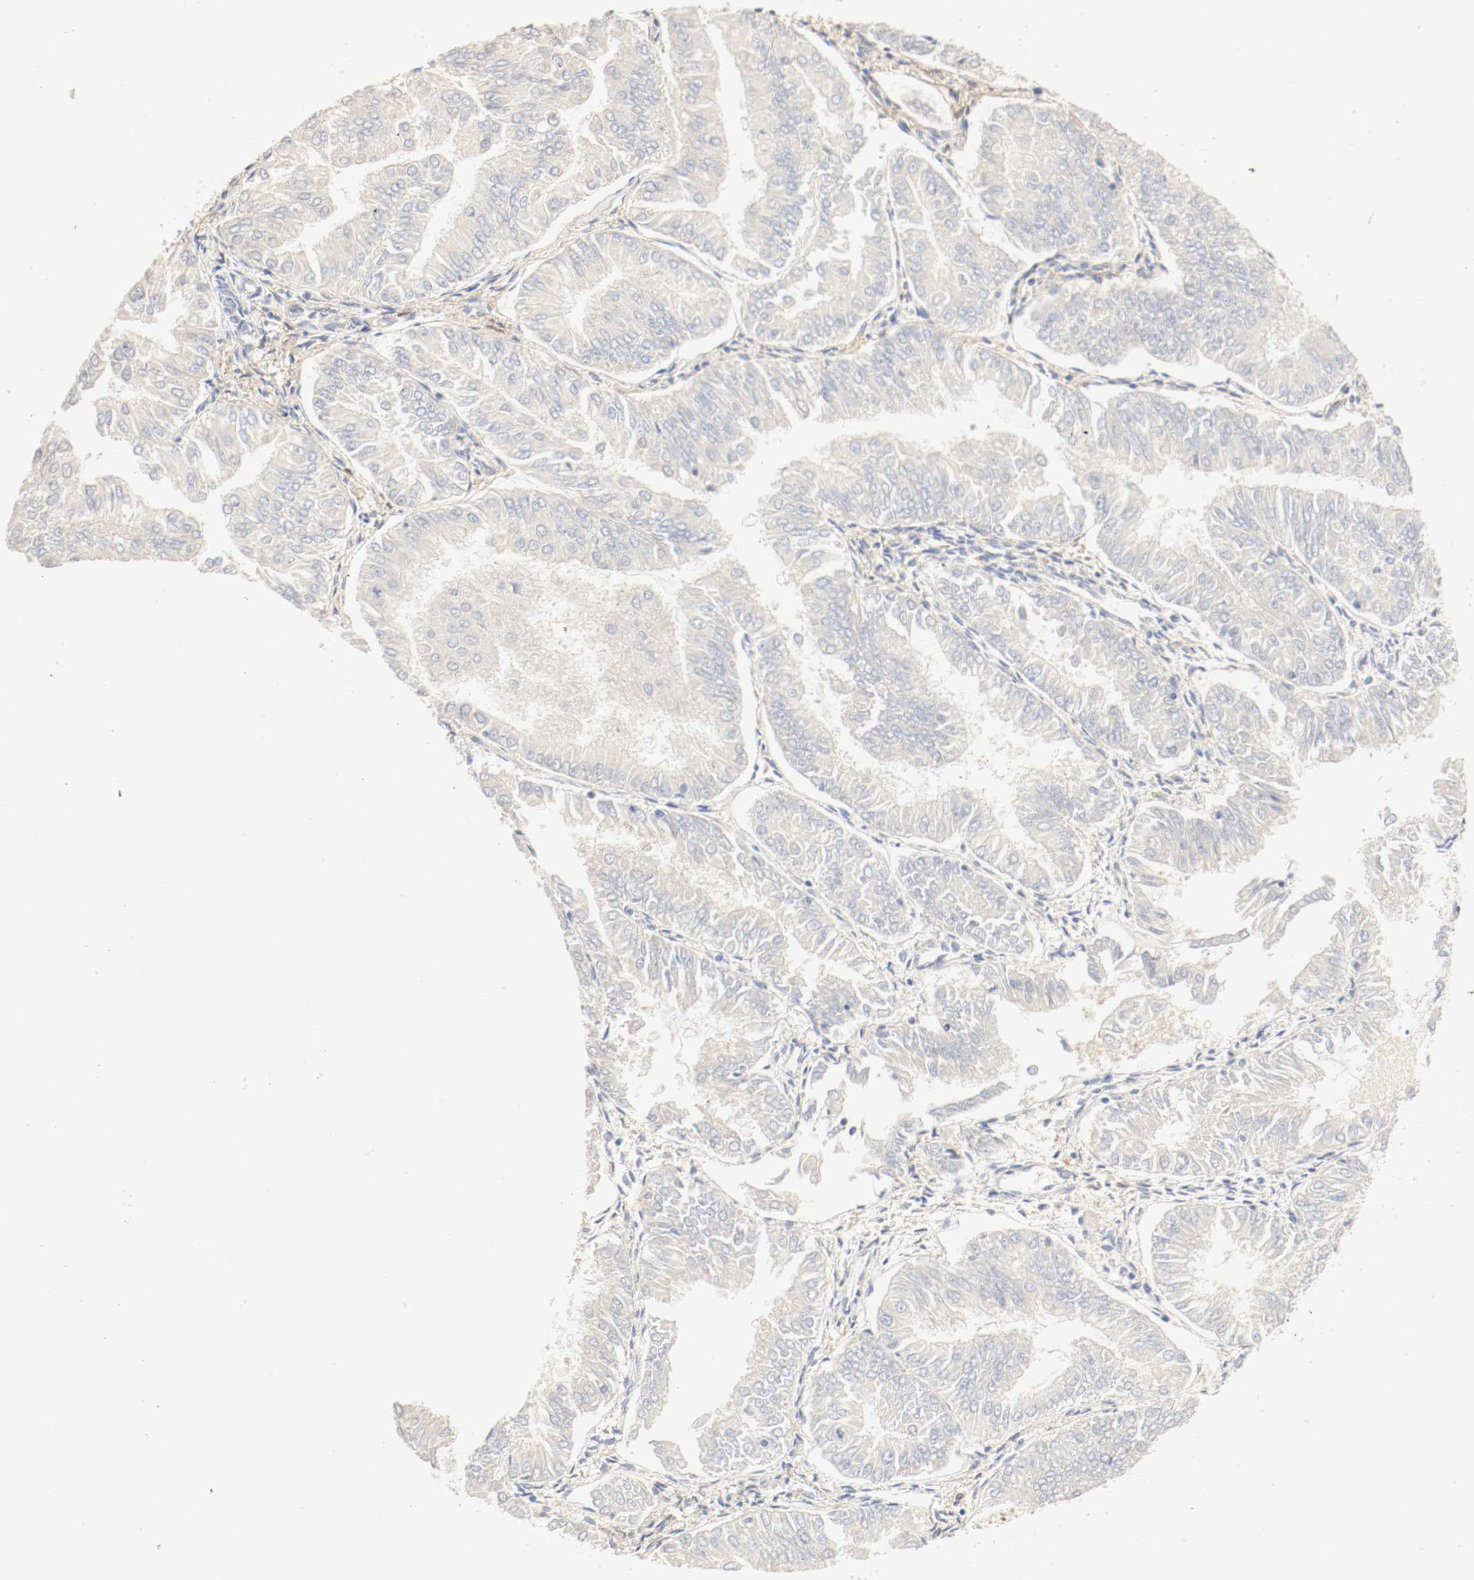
{"staining": {"intensity": "weak", "quantity": "25%-75%", "location": "cytoplasmic/membranous"}, "tissue": "endometrial cancer", "cell_type": "Tumor cells", "image_type": "cancer", "snomed": [{"axis": "morphology", "description": "Adenocarcinoma, NOS"}, {"axis": "topography", "description": "Endometrium"}], "caption": "Immunohistochemistry micrograph of endometrial adenocarcinoma stained for a protein (brown), which displays low levels of weak cytoplasmic/membranous positivity in approximately 25%-75% of tumor cells.", "gene": "GIT1", "patient": {"sex": "female", "age": 53}}